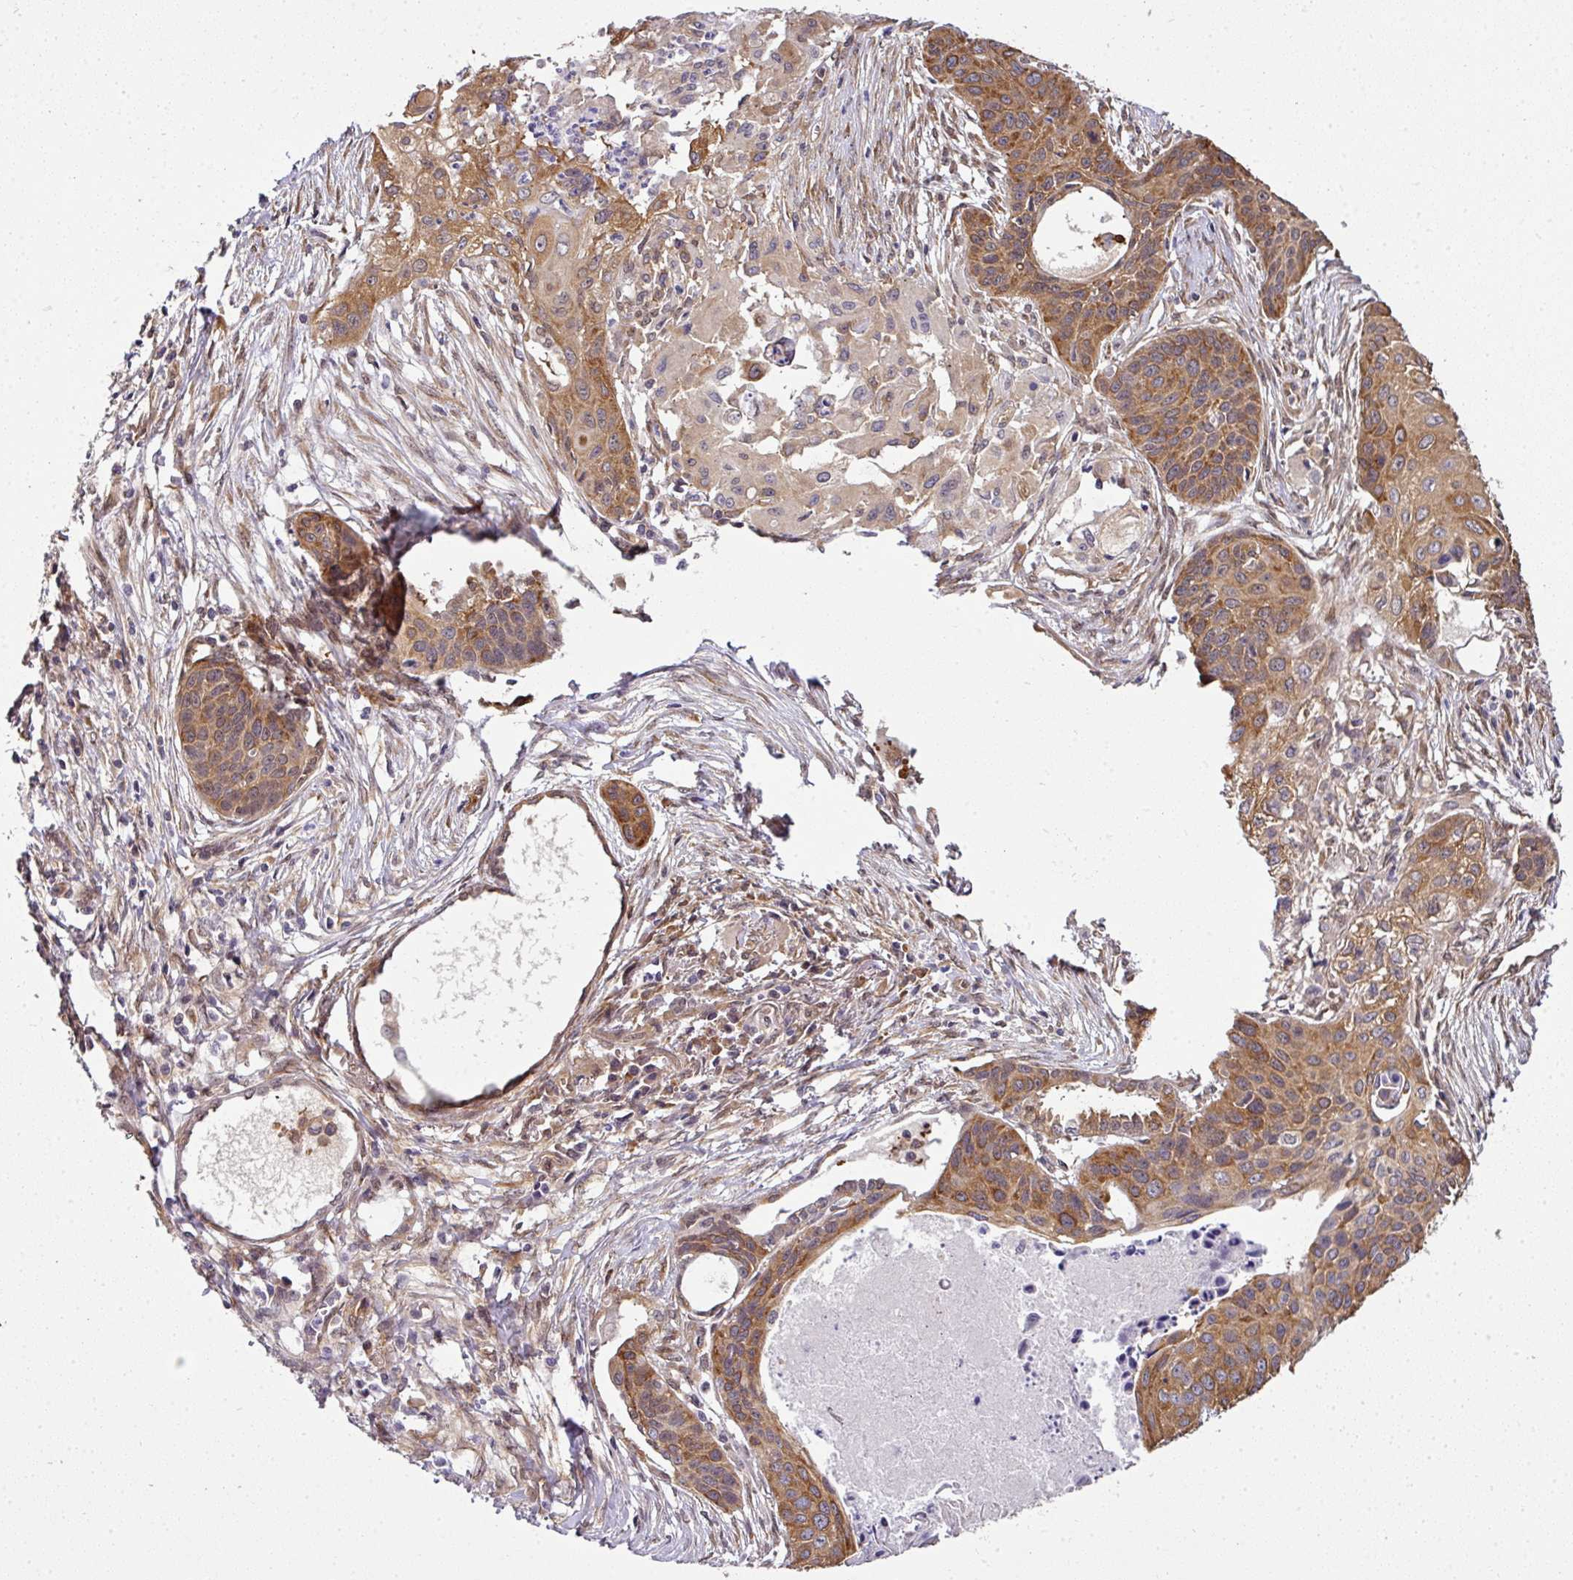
{"staining": {"intensity": "moderate", "quantity": ">75%", "location": "cytoplasmic/membranous"}, "tissue": "lung cancer", "cell_type": "Tumor cells", "image_type": "cancer", "snomed": [{"axis": "morphology", "description": "Squamous cell carcinoma, NOS"}, {"axis": "topography", "description": "Lung"}], "caption": "Lung cancer (squamous cell carcinoma) stained for a protein (brown) exhibits moderate cytoplasmic/membranous positive positivity in approximately >75% of tumor cells.", "gene": "RBM4B", "patient": {"sex": "male", "age": 71}}